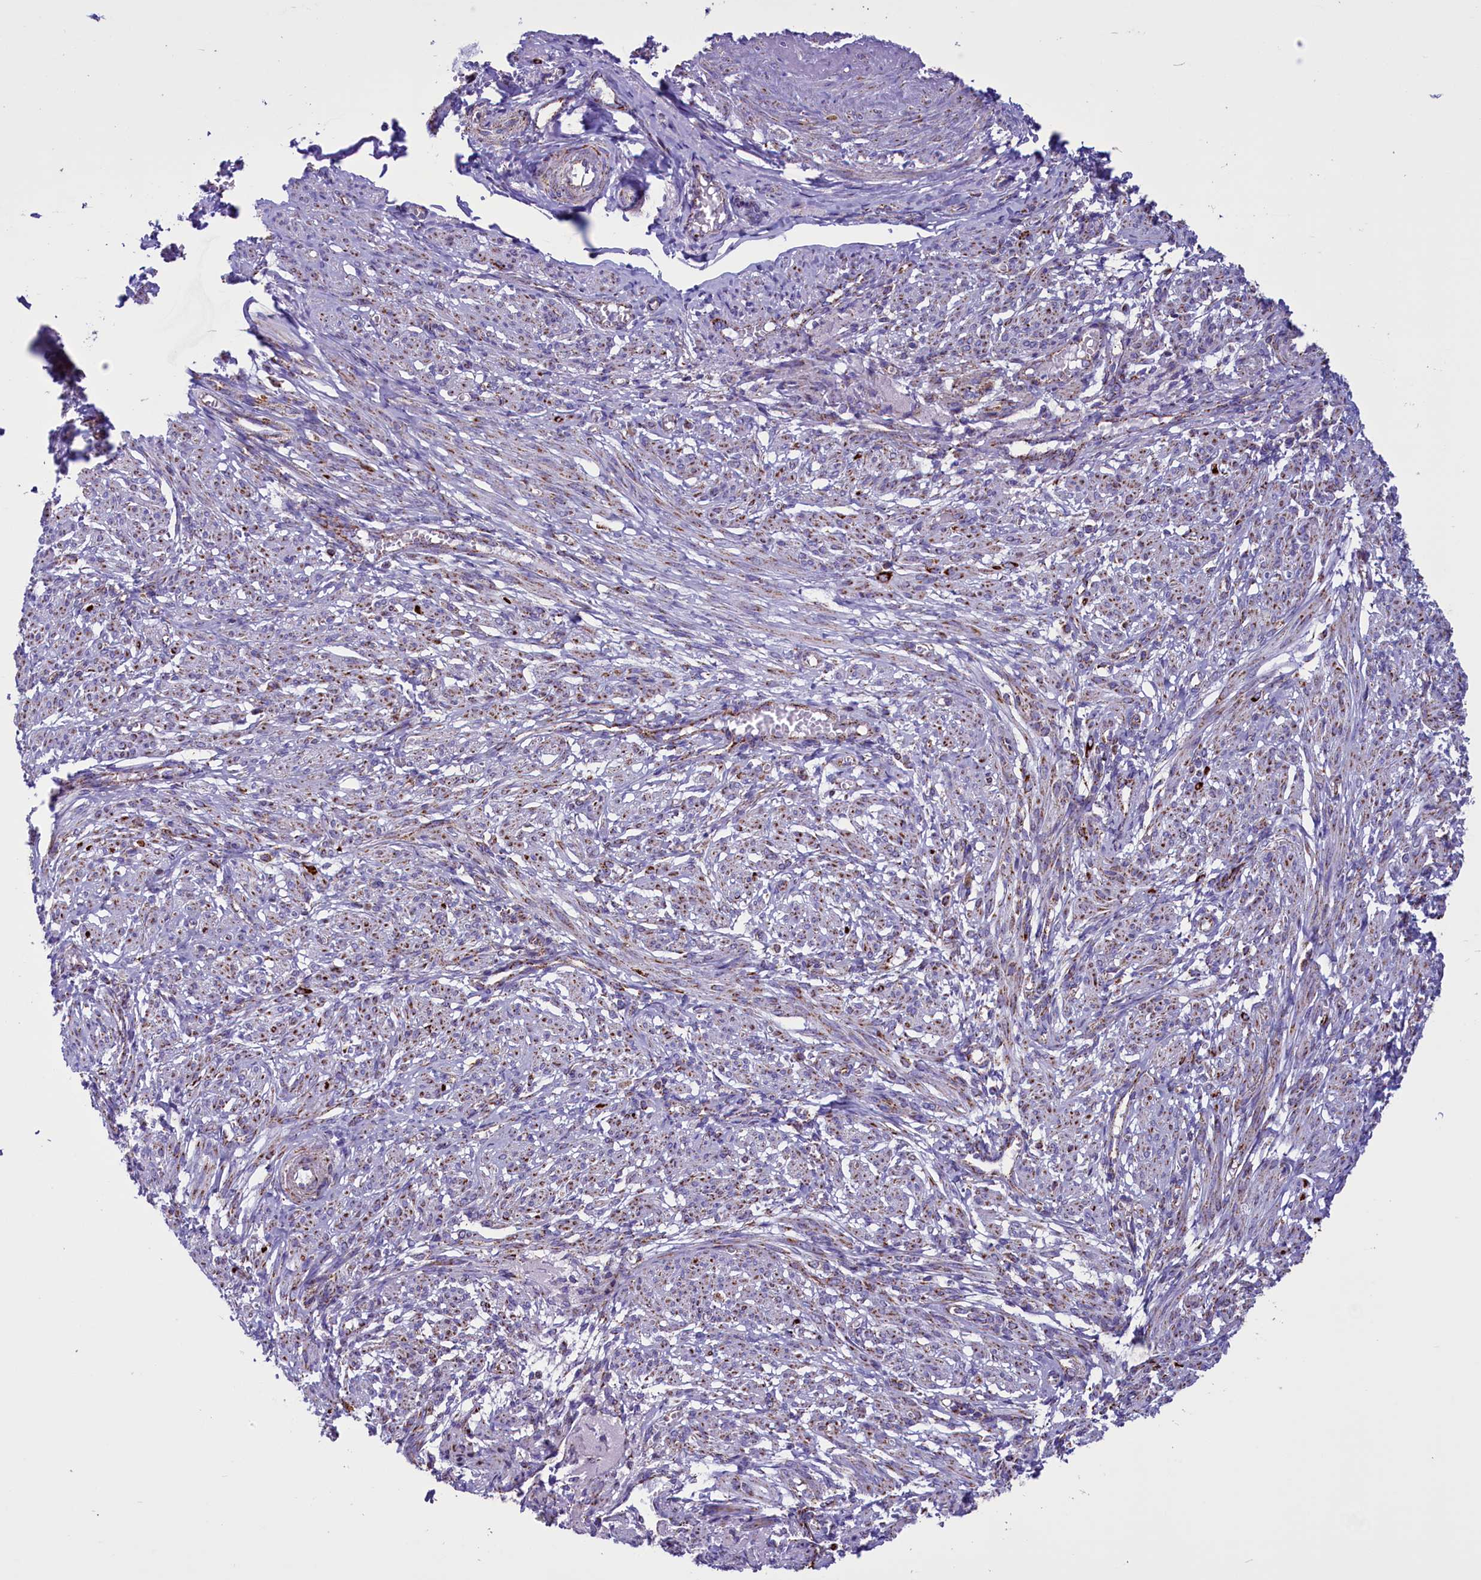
{"staining": {"intensity": "moderate", "quantity": "25%-75%", "location": "cytoplasmic/membranous"}, "tissue": "smooth muscle", "cell_type": "Smooth muscle cells", "image_type": "normal", "snomed": [{"axis": "morphology", "description": "Normal tissue, NOS"}, {"axis": "topography", "description": "Smooth muscle"}], "caption": "Immunohistochemistry (IHC) micrograph of unremarkable smooth muscle: smooth muscle stained using IHC exhibits medium levels of moderate protein expression localized specifically in the cytoplasmic/membranous of smooth muscle cells, appearing as a cytoplasmic/membranous brown color.", "gene": "ICA1L", "patient": {"sex": "female", "age": 39}}